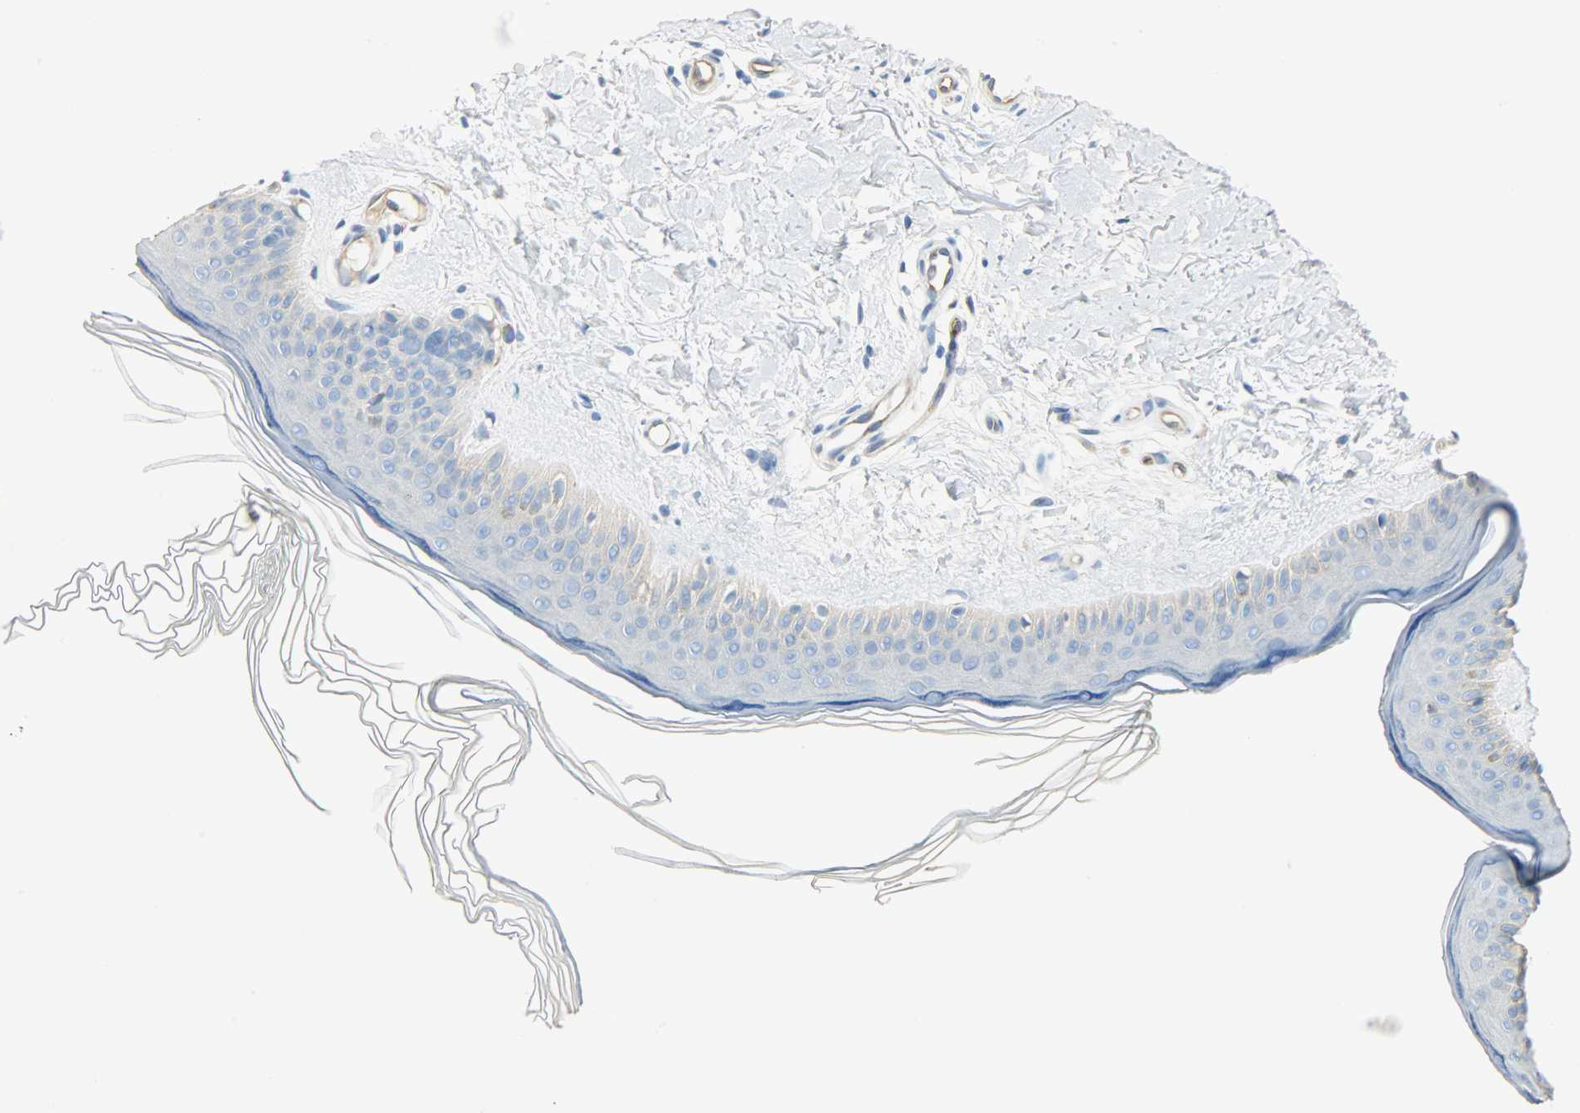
{"staining": {"intensity": "negative", "quantity": "none", "location": "none"}, "tissue": "skin", "cell_type": "Fibroblasts", "image_type": "normal", "snomed": [{"axis": "morphology", "description": "Normal tissue, NOS"}, {"axis": "topography", "description": "Skin"}], "caption": "High magnification brightfield microscopy of benign skin stained with DAB (brown) and counterstained with hematoxylin (blue): fibroblasts show no significant positivity. (DAB immunohistochemistry, high magnification).", "gene": "WARS1", "patient": {"sex": "female", "age": 19}}